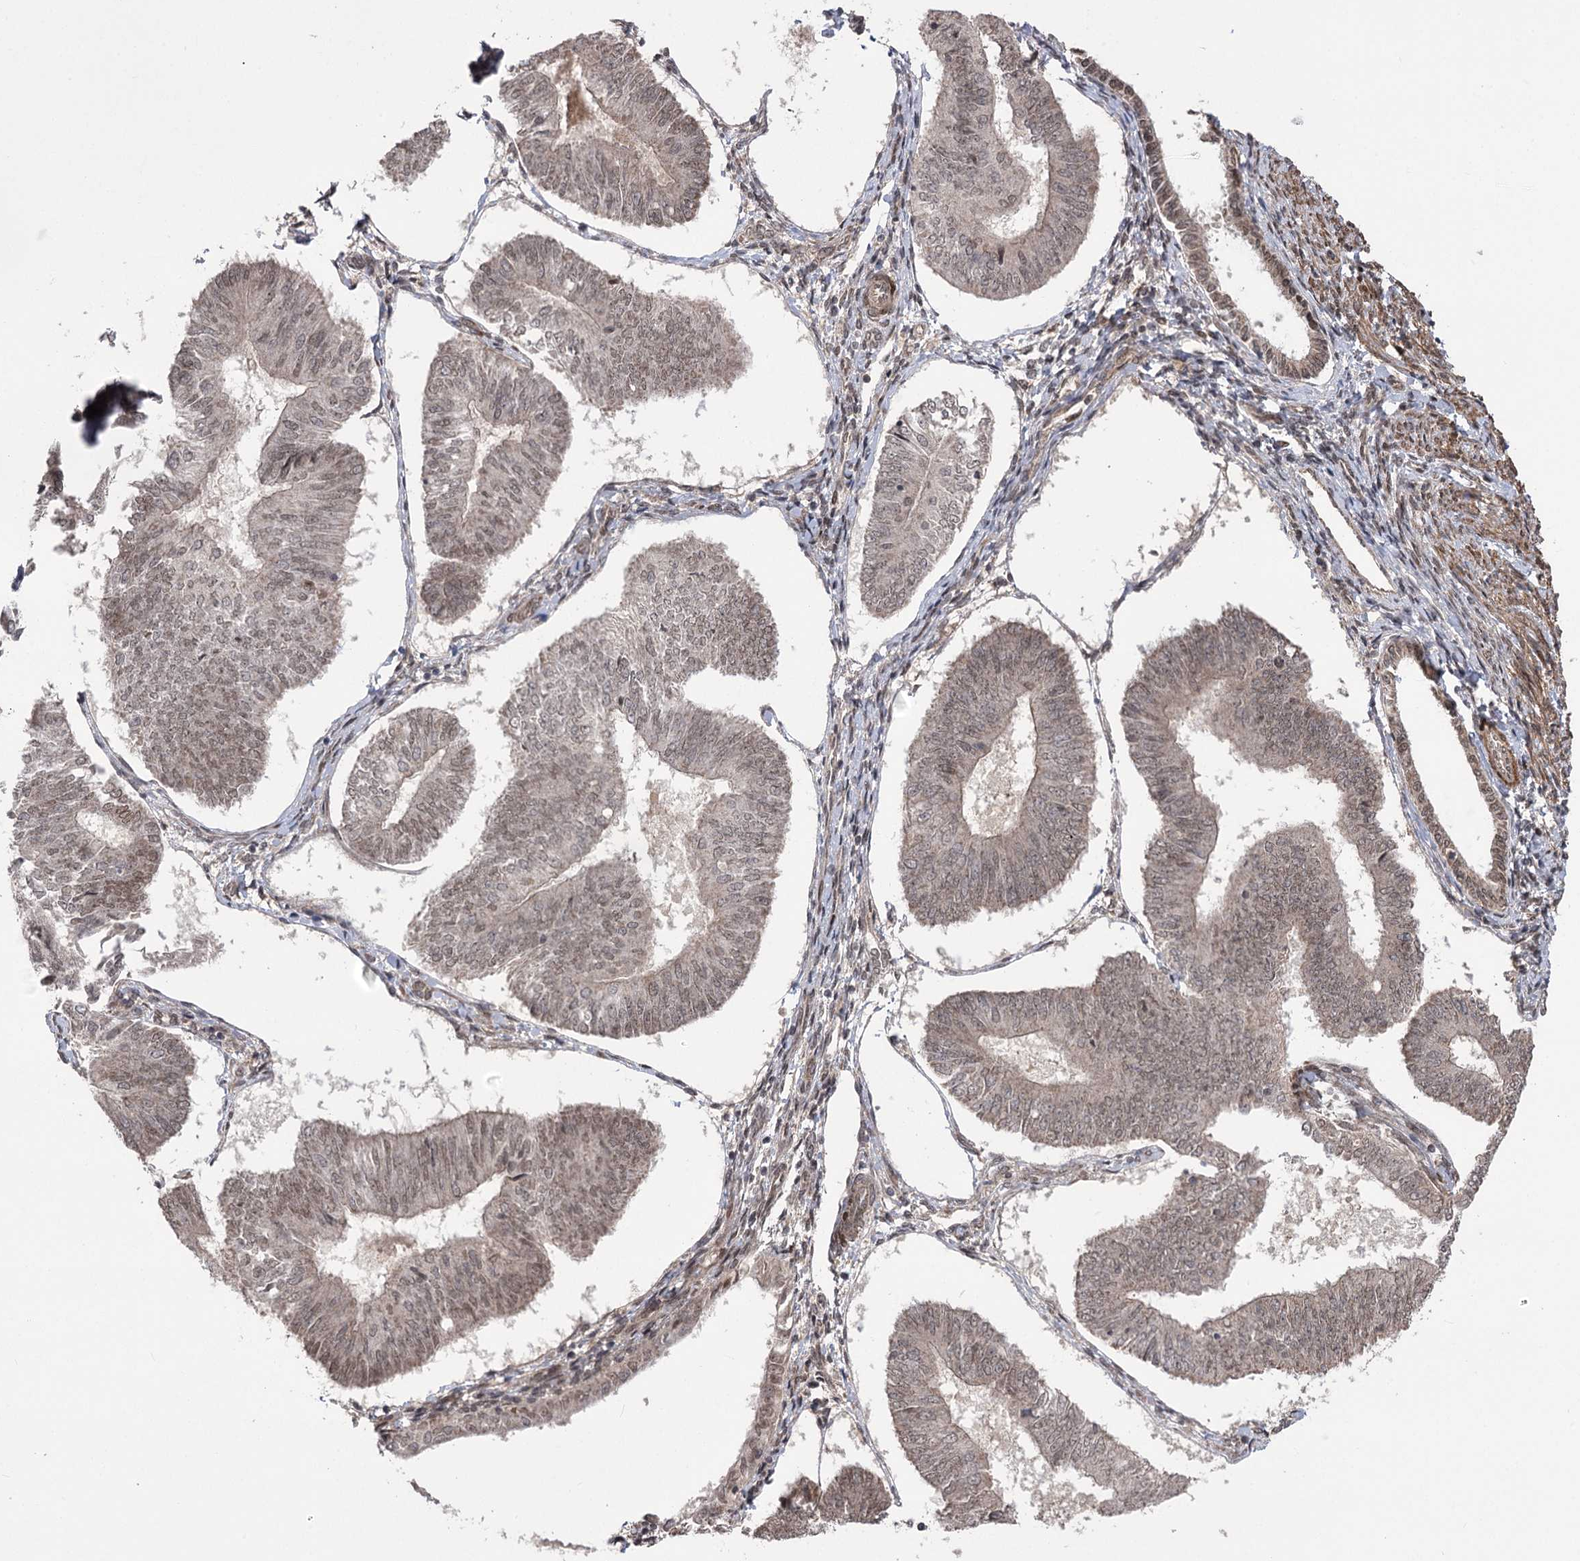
{"staining": {"intensity": "weak", "quantity": "25%-75%", "location": "nuclear"}, "tissue": "endometrial cancer", "cell_type": "Tumor cells", "image_type": "cancer", "snomed": [{"axis": "morphology", "description": "Adenocarcinoma, NOS"}, {"axis": "topography", "description": "Endometrium"}], "caption": "A brown stain shows weak nuclear expression of a protein in endometrial adenocarcinoma tumor cells.", "gene": "TENM2", "patient": {"sex": "female", "age": 58}}